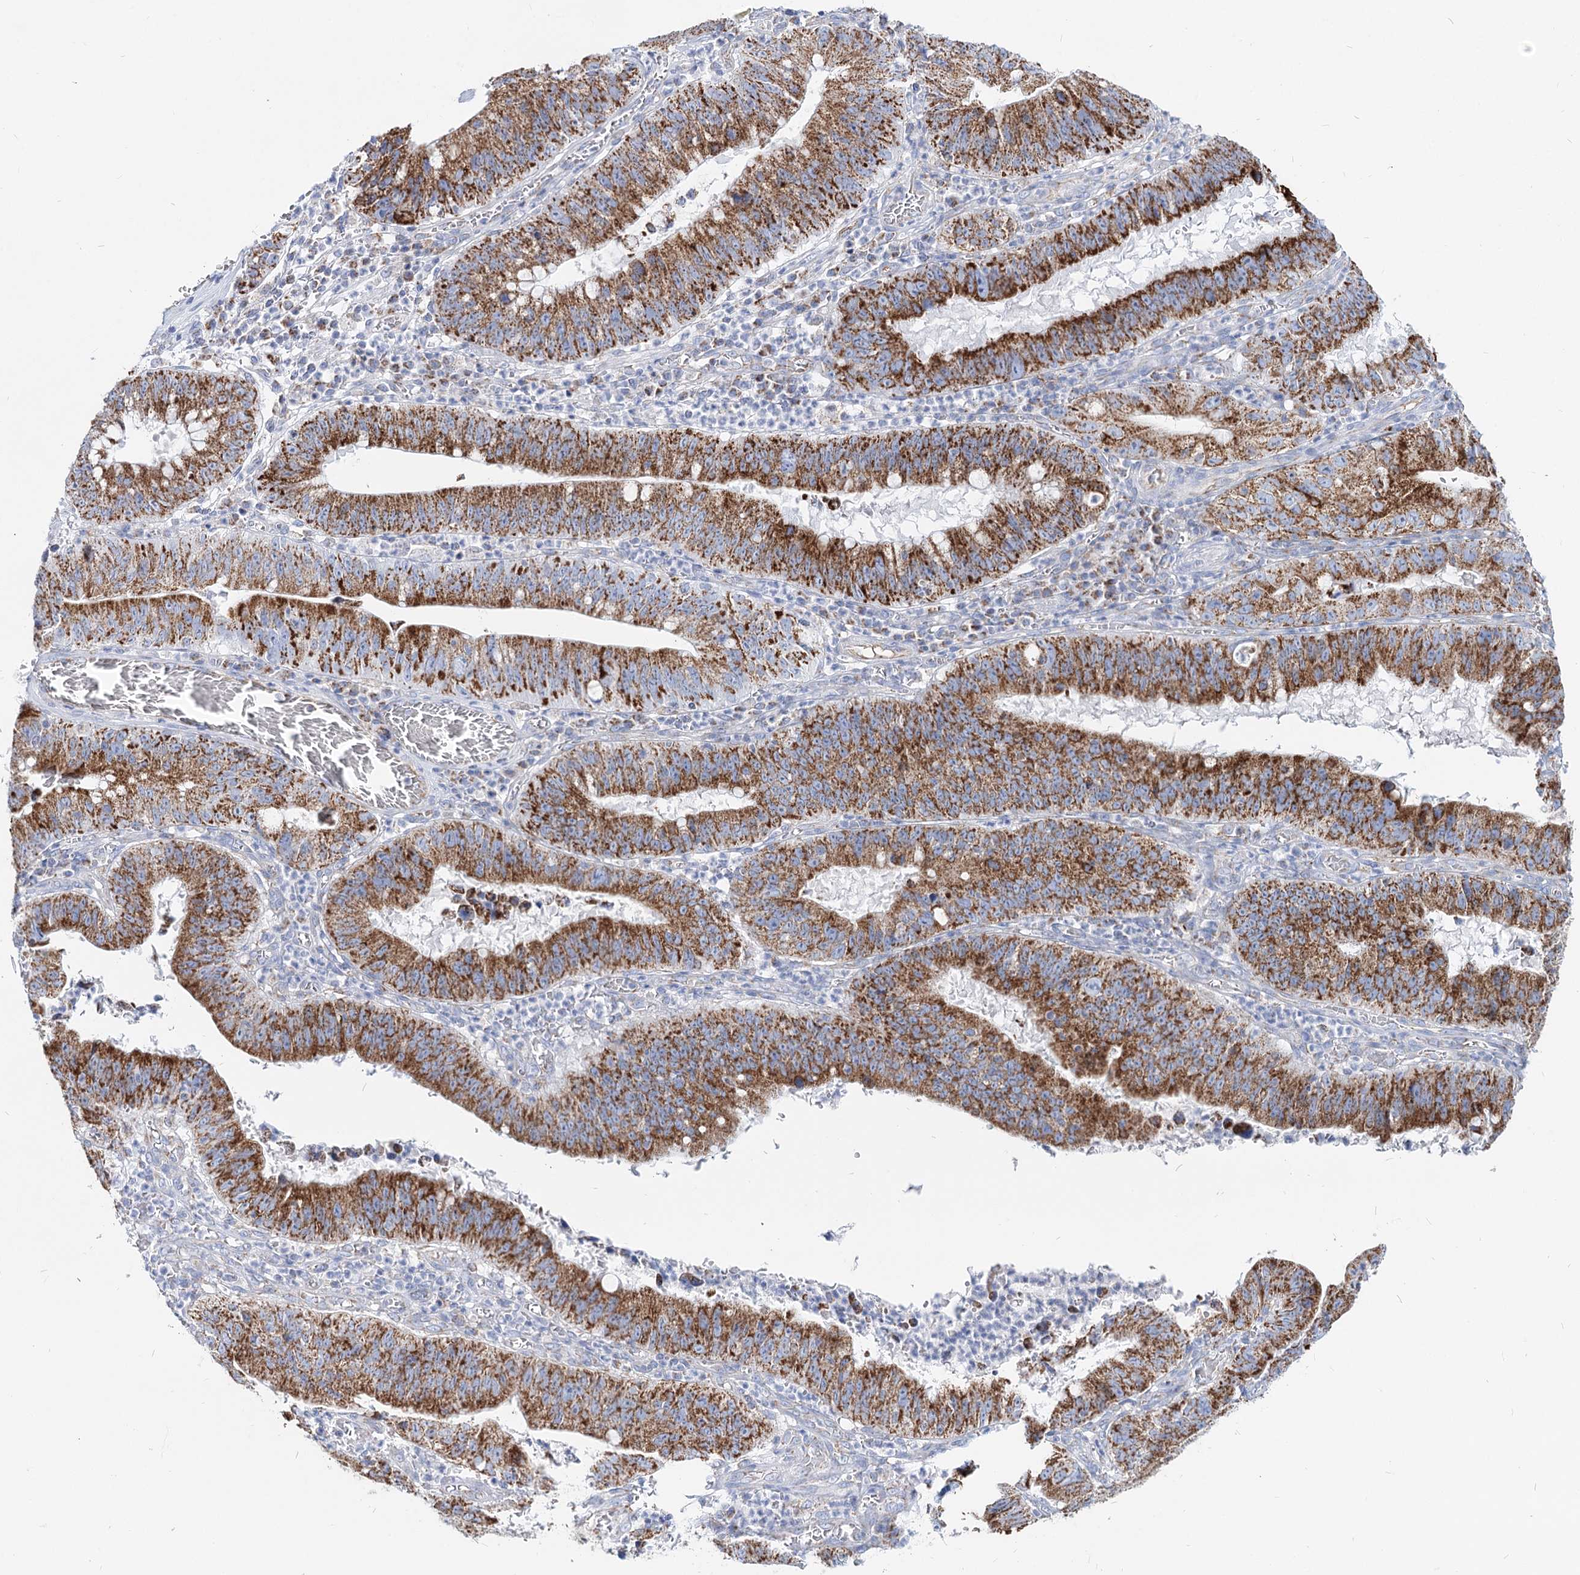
{"staining": {"intensity": "strong", "quantity": ">75%", "location": "cytoplasmic/membranous"}, "tissue": "stomach cancer", "cell_type": "Tumor cells", "image_type": "cancer", "snomed": [{"axis": "morphology", "description": "Adenocarcinoma, NOS"}, {"axis": "topography", "description": "Stomach"}], "caption": "IHC micrograph of human stomach cancer stained for a protein (brown), which displays high levels of strong cytoplasmic/membranous expression in about >75% of tumor cells.", "gene": "MCCC2", "patient": {"sex": "male", "age": 59}}